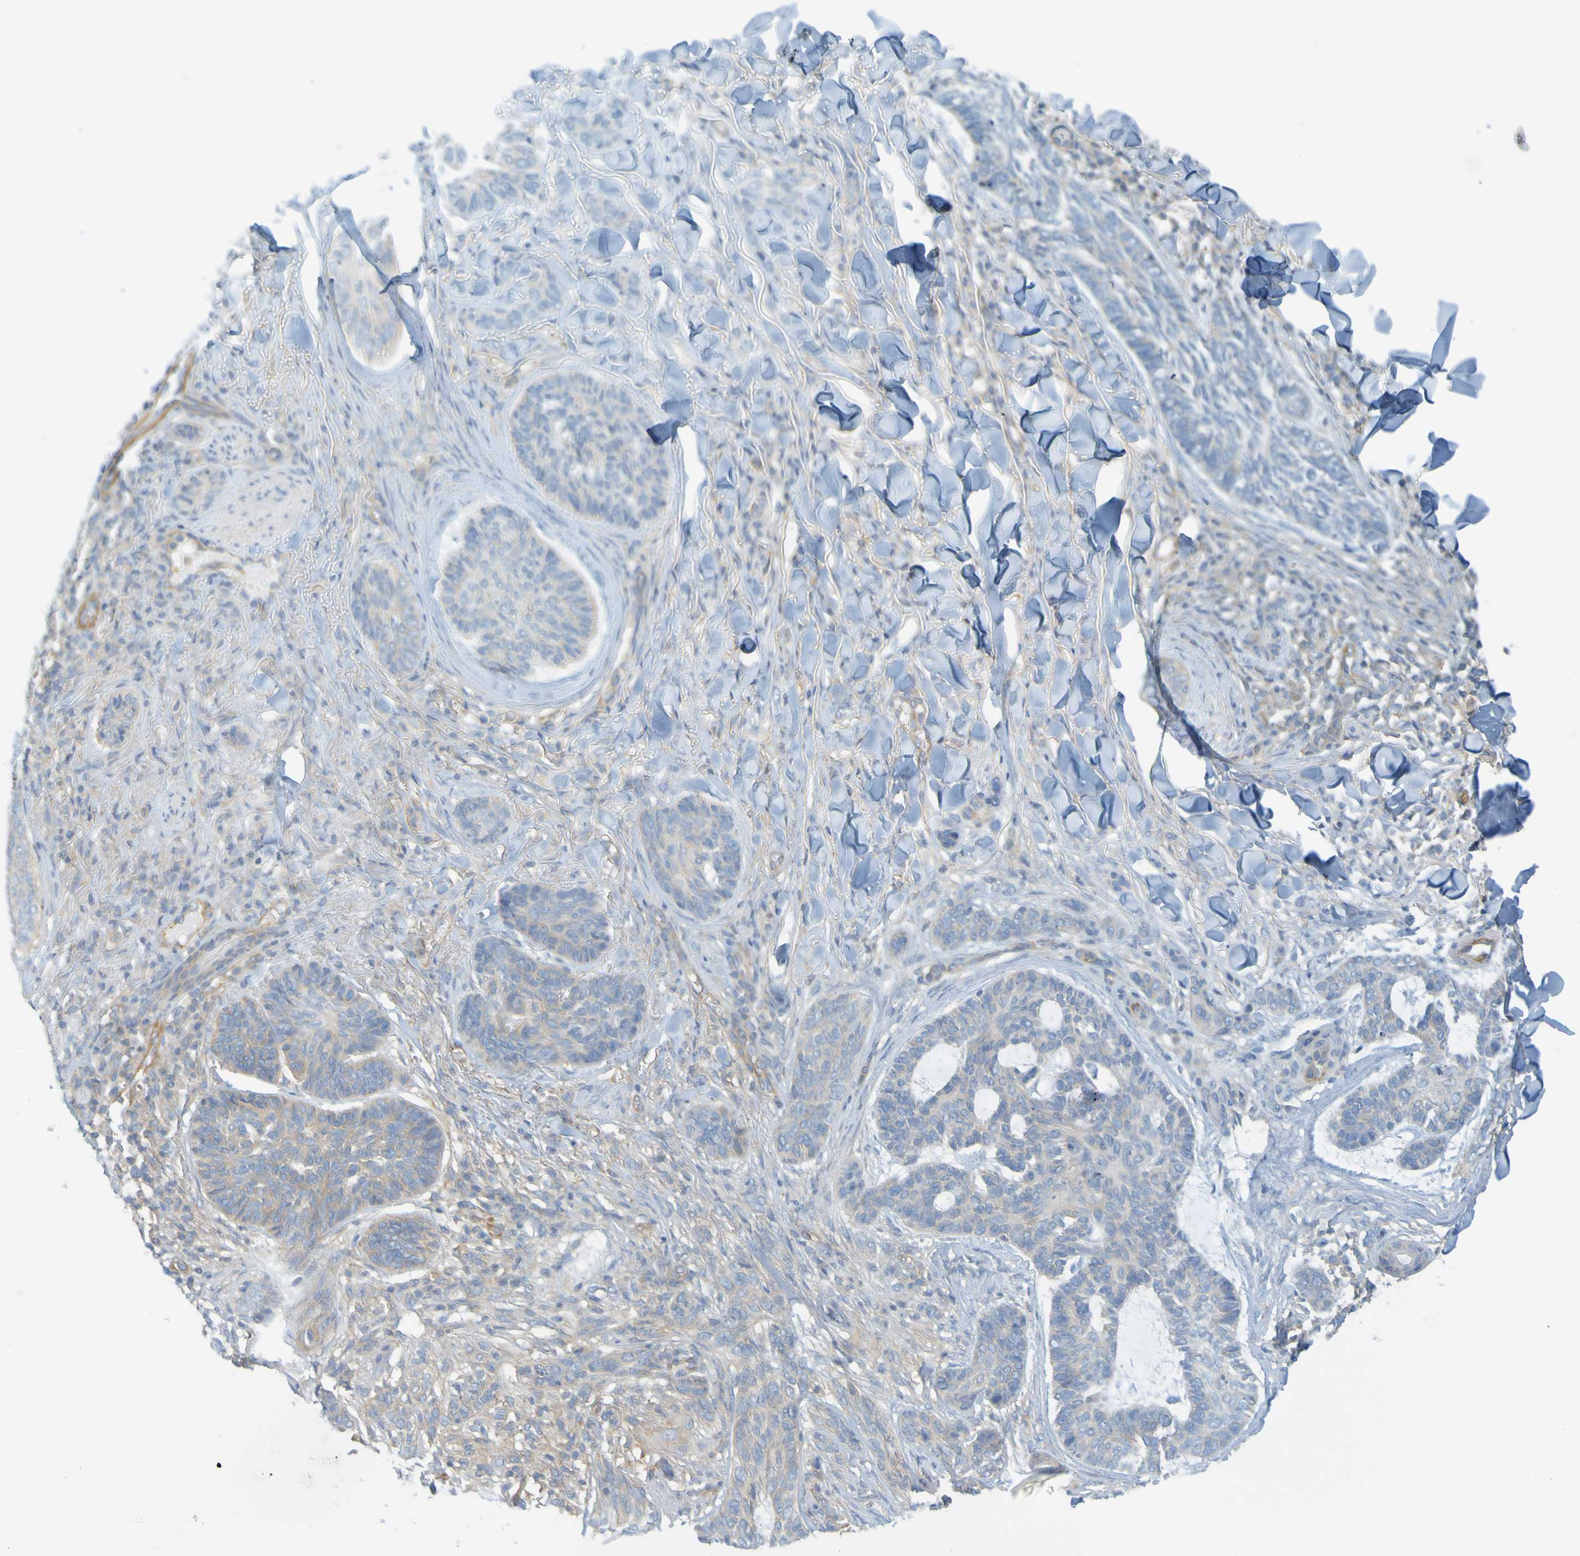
{"staining": {"intensity": "weak", "quantity": ">75%", "location": "cytoplasmic/membranous"}, "tissue": "skin cancer", "cell_type": "Tumor cells", "image_type": "cancer", "snomed": [{"axis": "morphology", "description": "Basal cell carcinoma"}, {"axis": "topography", "description": "Skin"}], "caption": "The immunohistochemical stain shows weak cytoplasmic/membranous expression in tumor cells of skin cancer (basal cell carcinoma) tissue.", "gene": "APPL1", "patient": {"sex": "male", "age": 43}}